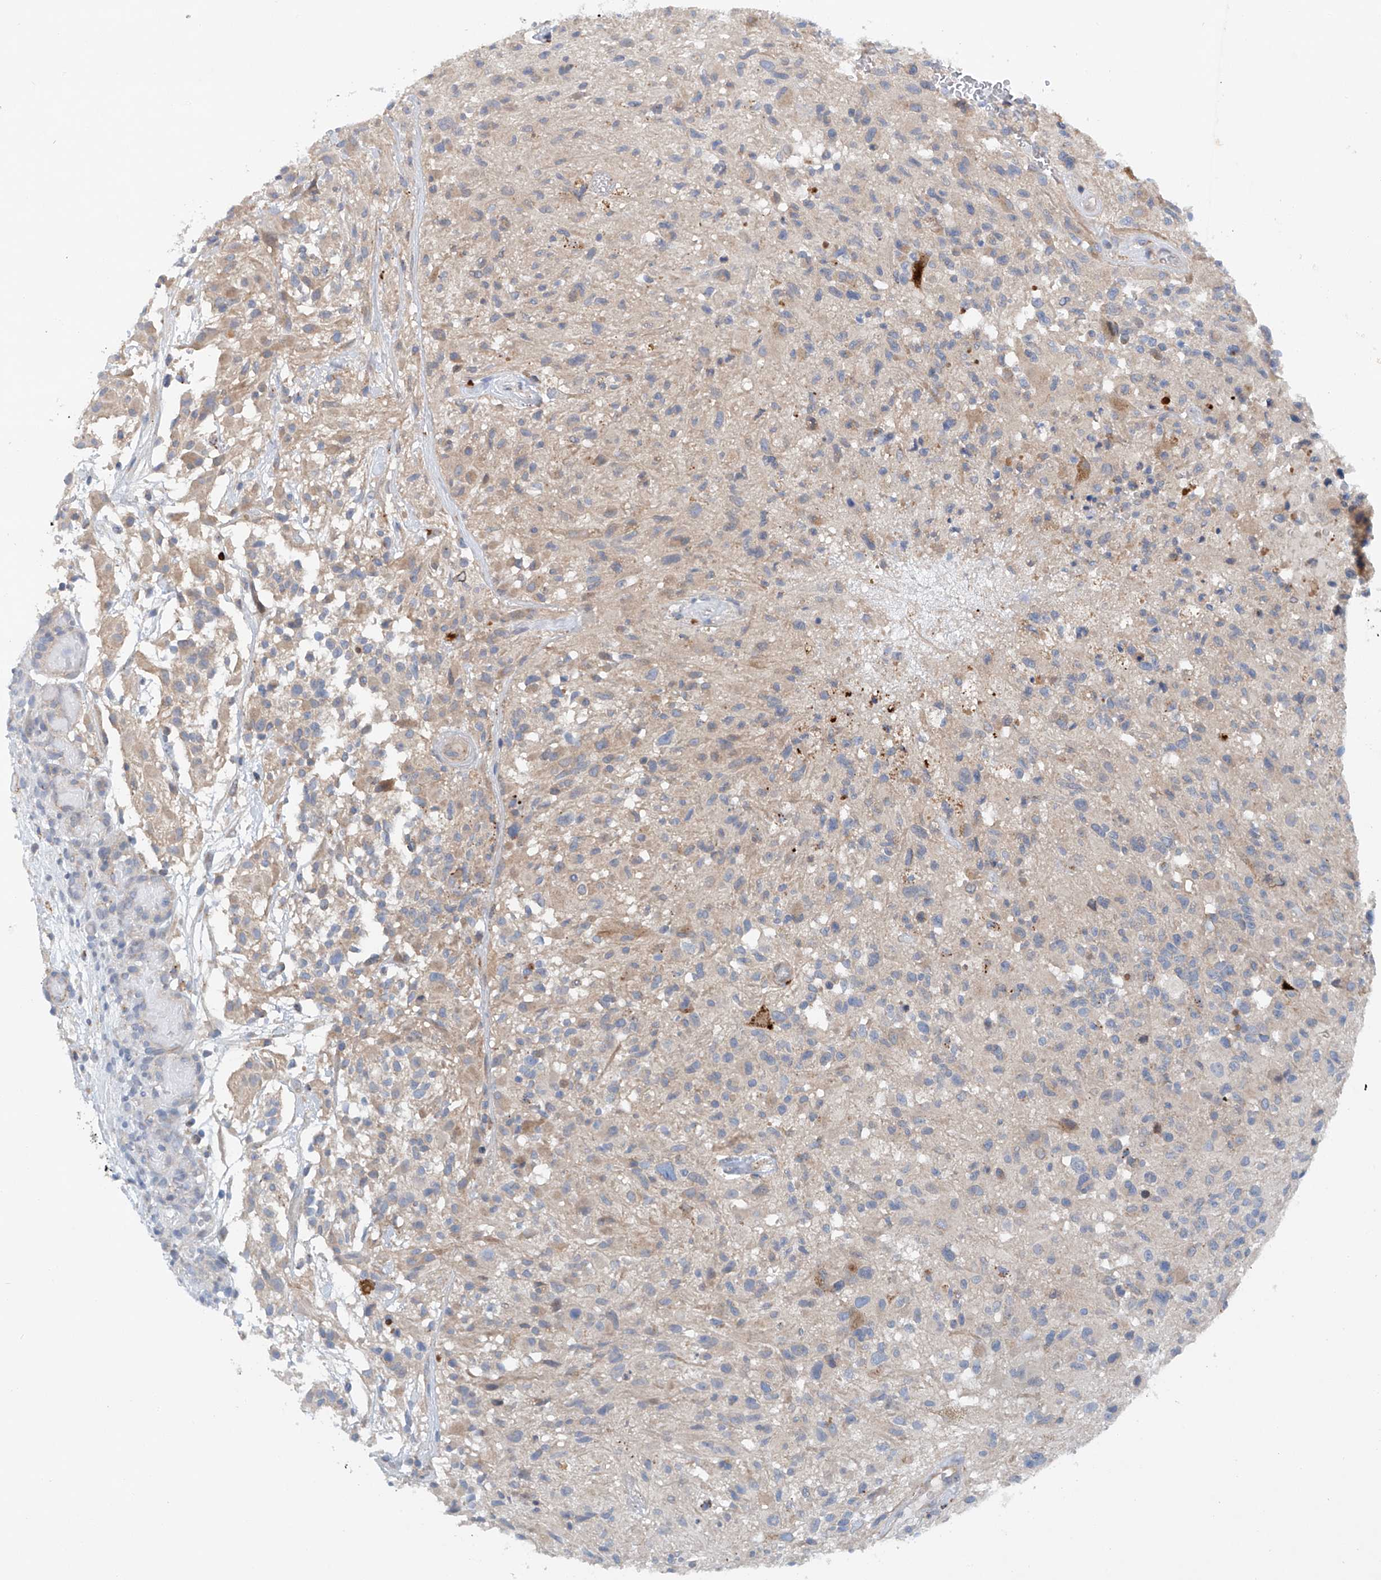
{"staining": {"intensity": "negative", "quantity": "none", "location": "none"}, "tissue": "glioma", "cell_type": "Tumor cells", "image_type": "cancer", "snomed": [{"axis": "morphology", "description": "Glioma, malignant, High grade"}, {"axis": "morphology", "description": "Glioblastoma, NOS"}, {"axis": "topography", "description": "Brain"}], "caption": "Tumor cells show no significant protein expression in malignant high-grade glioma.", "gene": "CEP85L", "patient": {"sex": "male", "age": 60}}